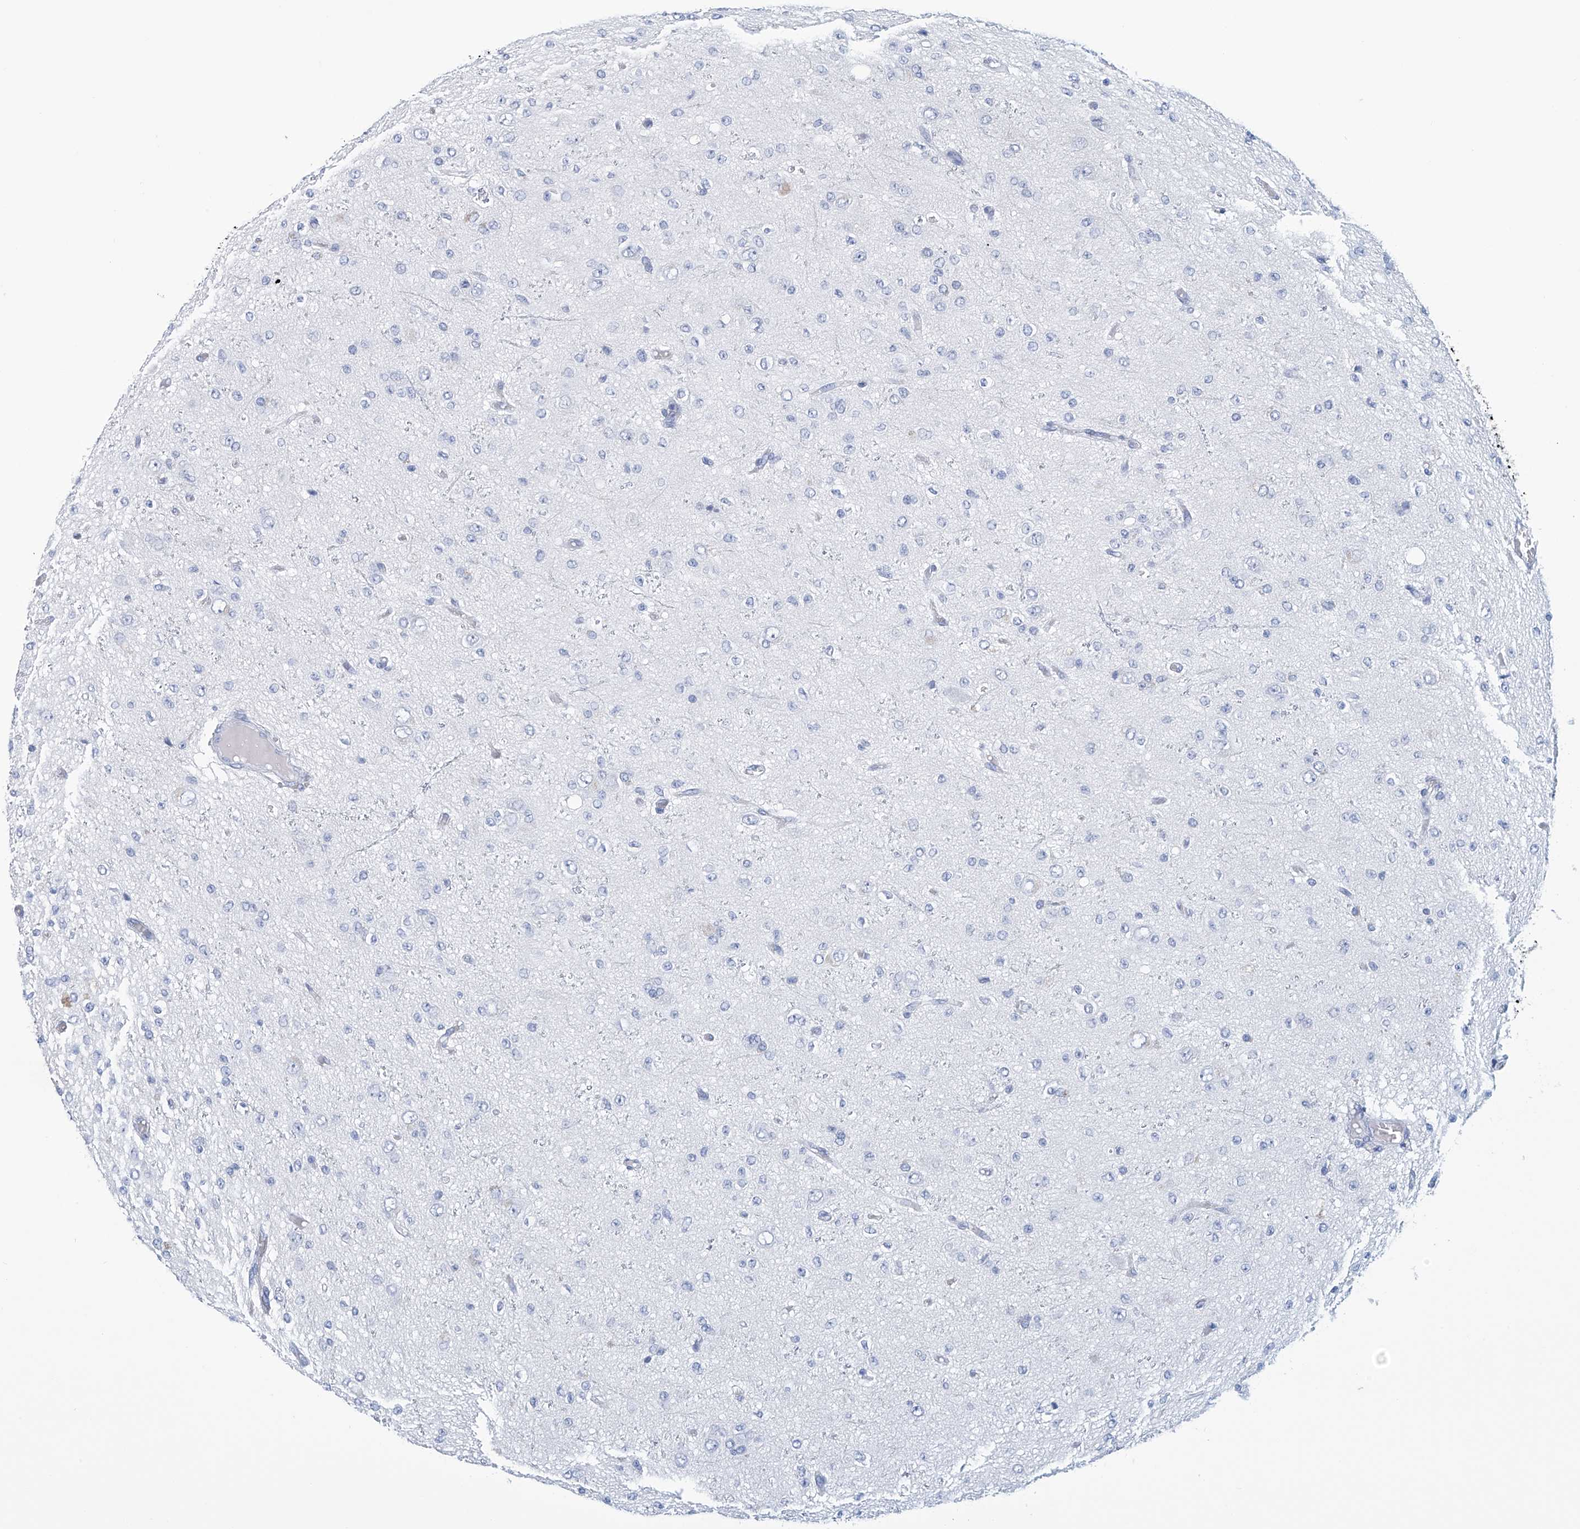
{"staining": {"intensity": "negative", "quantity": "none", "location": "none"}, "tissue": "glioma", "cell_type": "Tumor cells", "image_type": "cancer", "snomed": [{"axis": "morphology", "description": "Glioma, malignant, High grade"}, {"axis": "topography", "description": "pancreas cauda"}], "caption": "Tumor cells show no significant protein staining in malignant high-grade glioma. (DAB (3,3'-diaminobenzidine) IHC, high magnification).", "gene": "DSP", "patient": {"sex": "male", "age": 60}}